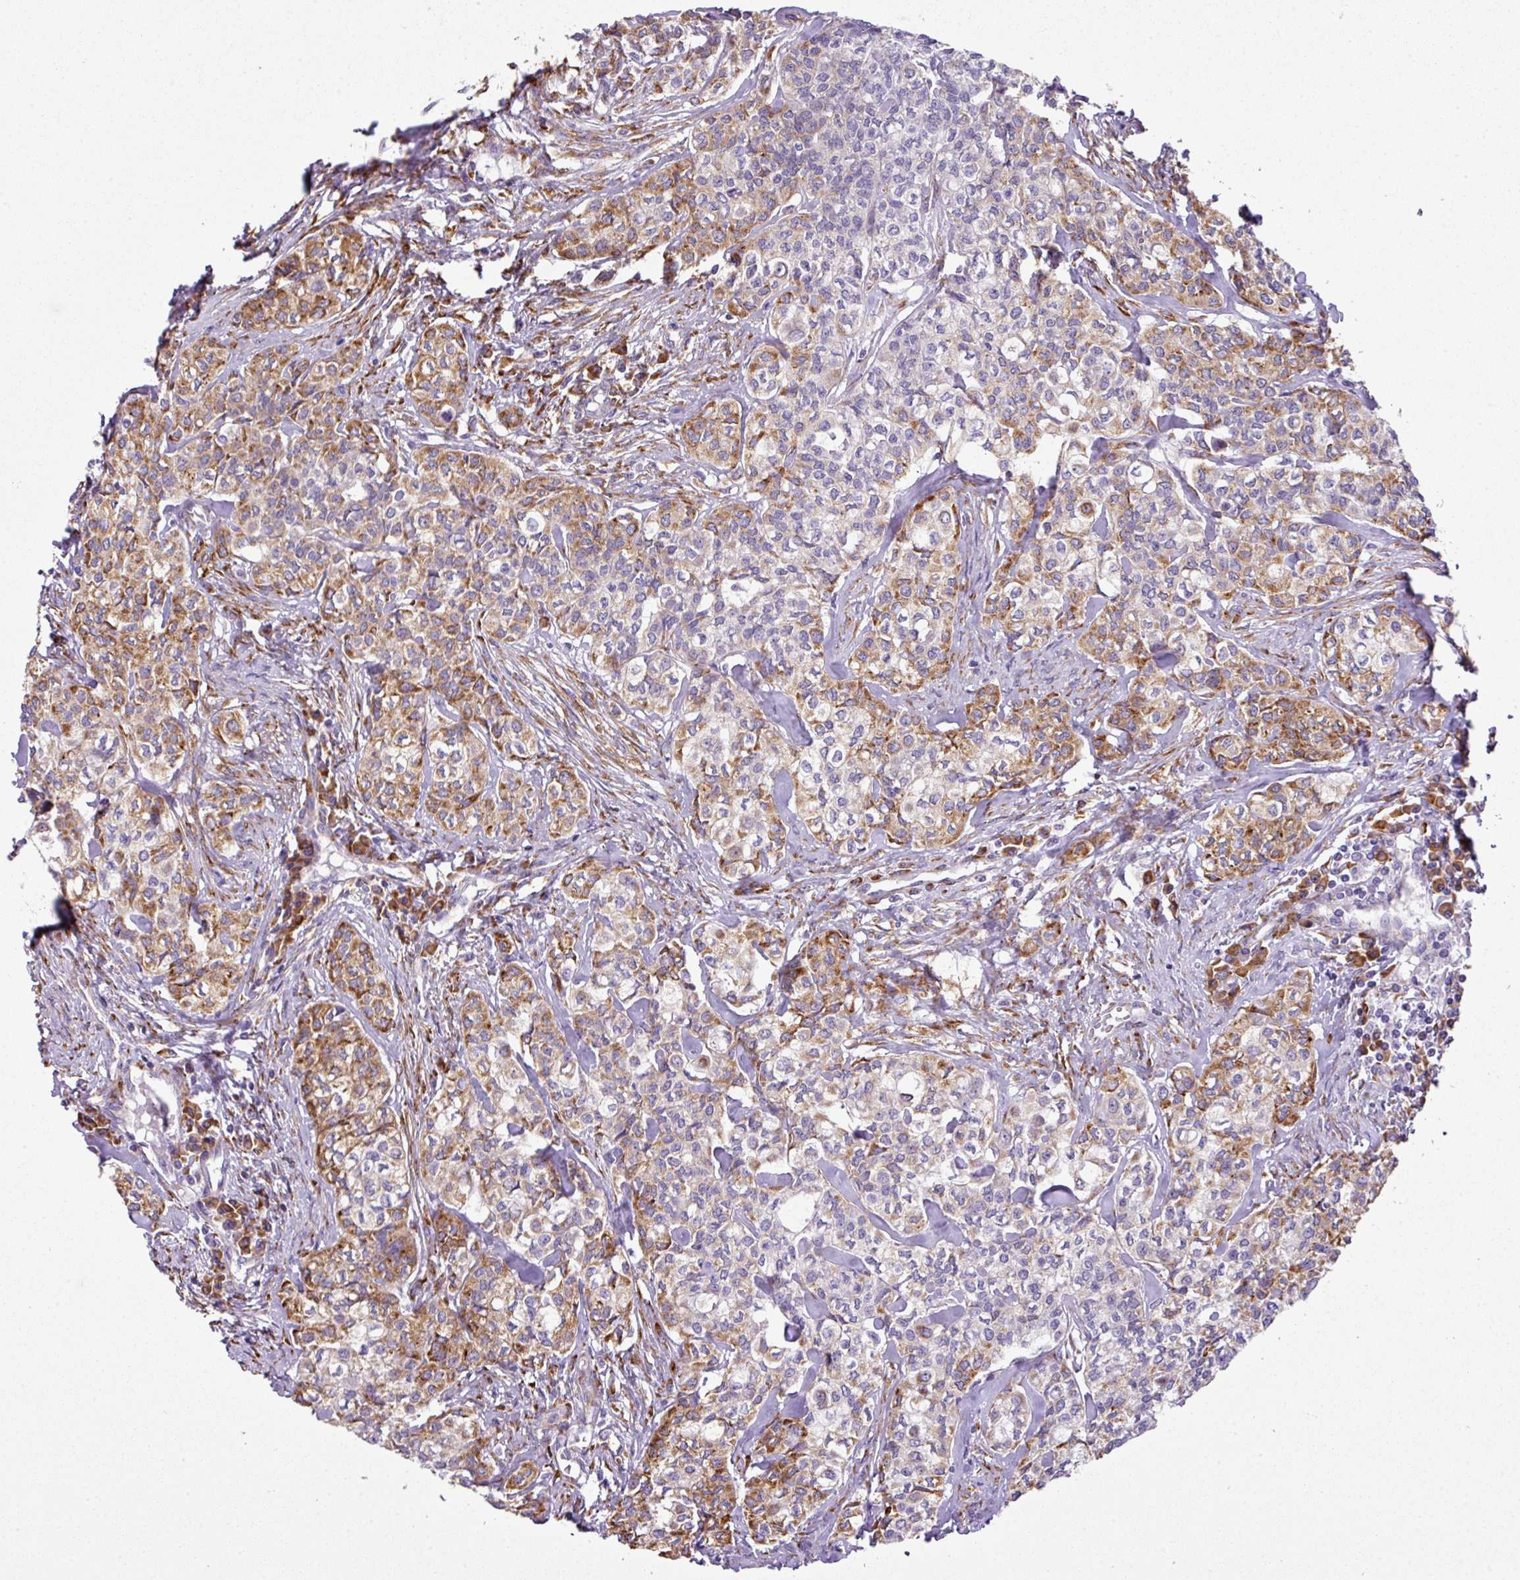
{"staining": {"intensity": "moderate", "quantity": "25%-75%", "location": "cytoplasmic/membranous"}, "tissue": "head and neck cancer", "cell_type": "Tumor cells", "image_type": "cancer", "snomed": [{"axis": "morphology", "description": "Adenocarcinoma, NOS"}, {"axis": "topography", "description": "Head-Neck"}], "caption": "Immunohistochemical staining of human head and neck cancer reveals medium levels of moderate cytoplasmic/membranous protein positivity in approximately 25%-75% of tumor cells. The protein is stained brown, and the nuclei are stained in blue (DAB (3,3'-diaminobenzidine) IHC with brightfield microscopy, high magnification).", "gene": "CFAP97", "patient": {"sex": "male", "age": 81}}